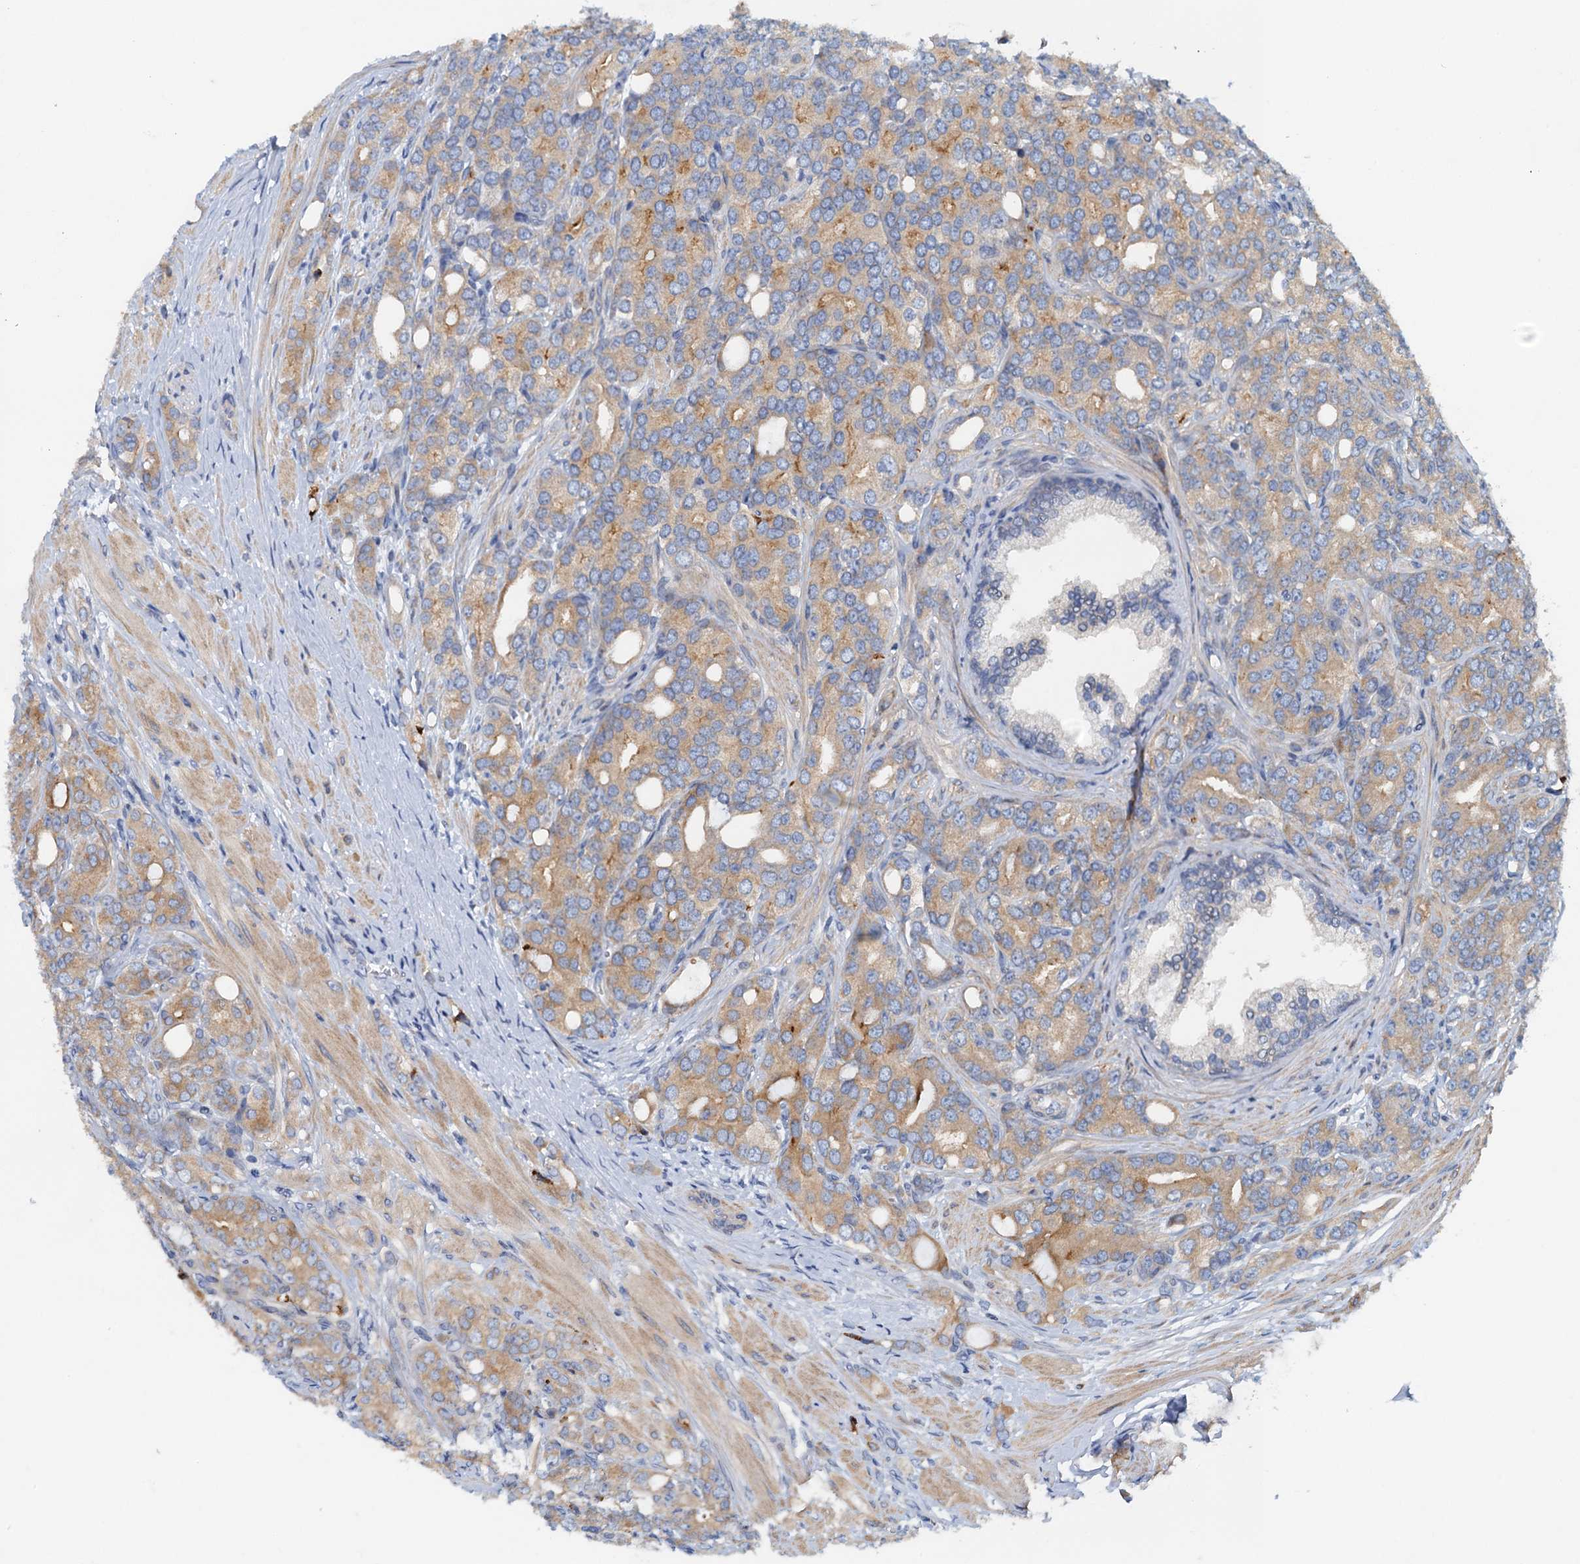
{"staining": {"intensity": "moderate", "quantity": ">75%", "location": "cytoplasmic/membranous"}, "tissue": "prostate cancer", "cell_type": "Tumor cells", "image_type": "cancer", "snomed": [{"axis": "morphology", "description": "Adenocarcinoma, High grade"}, {"axis": "topography", "description": "Prostate"}], "caption": "An IHC image of neoplastic tissue is shown. Protein staining in brown shows moderate cytoplasmic/membranous positivity in prostate adenocarcinoma (high-grade) within tumor cells.", "gene": "NBEA", "patient": {"sex": "male", "age": 62}}